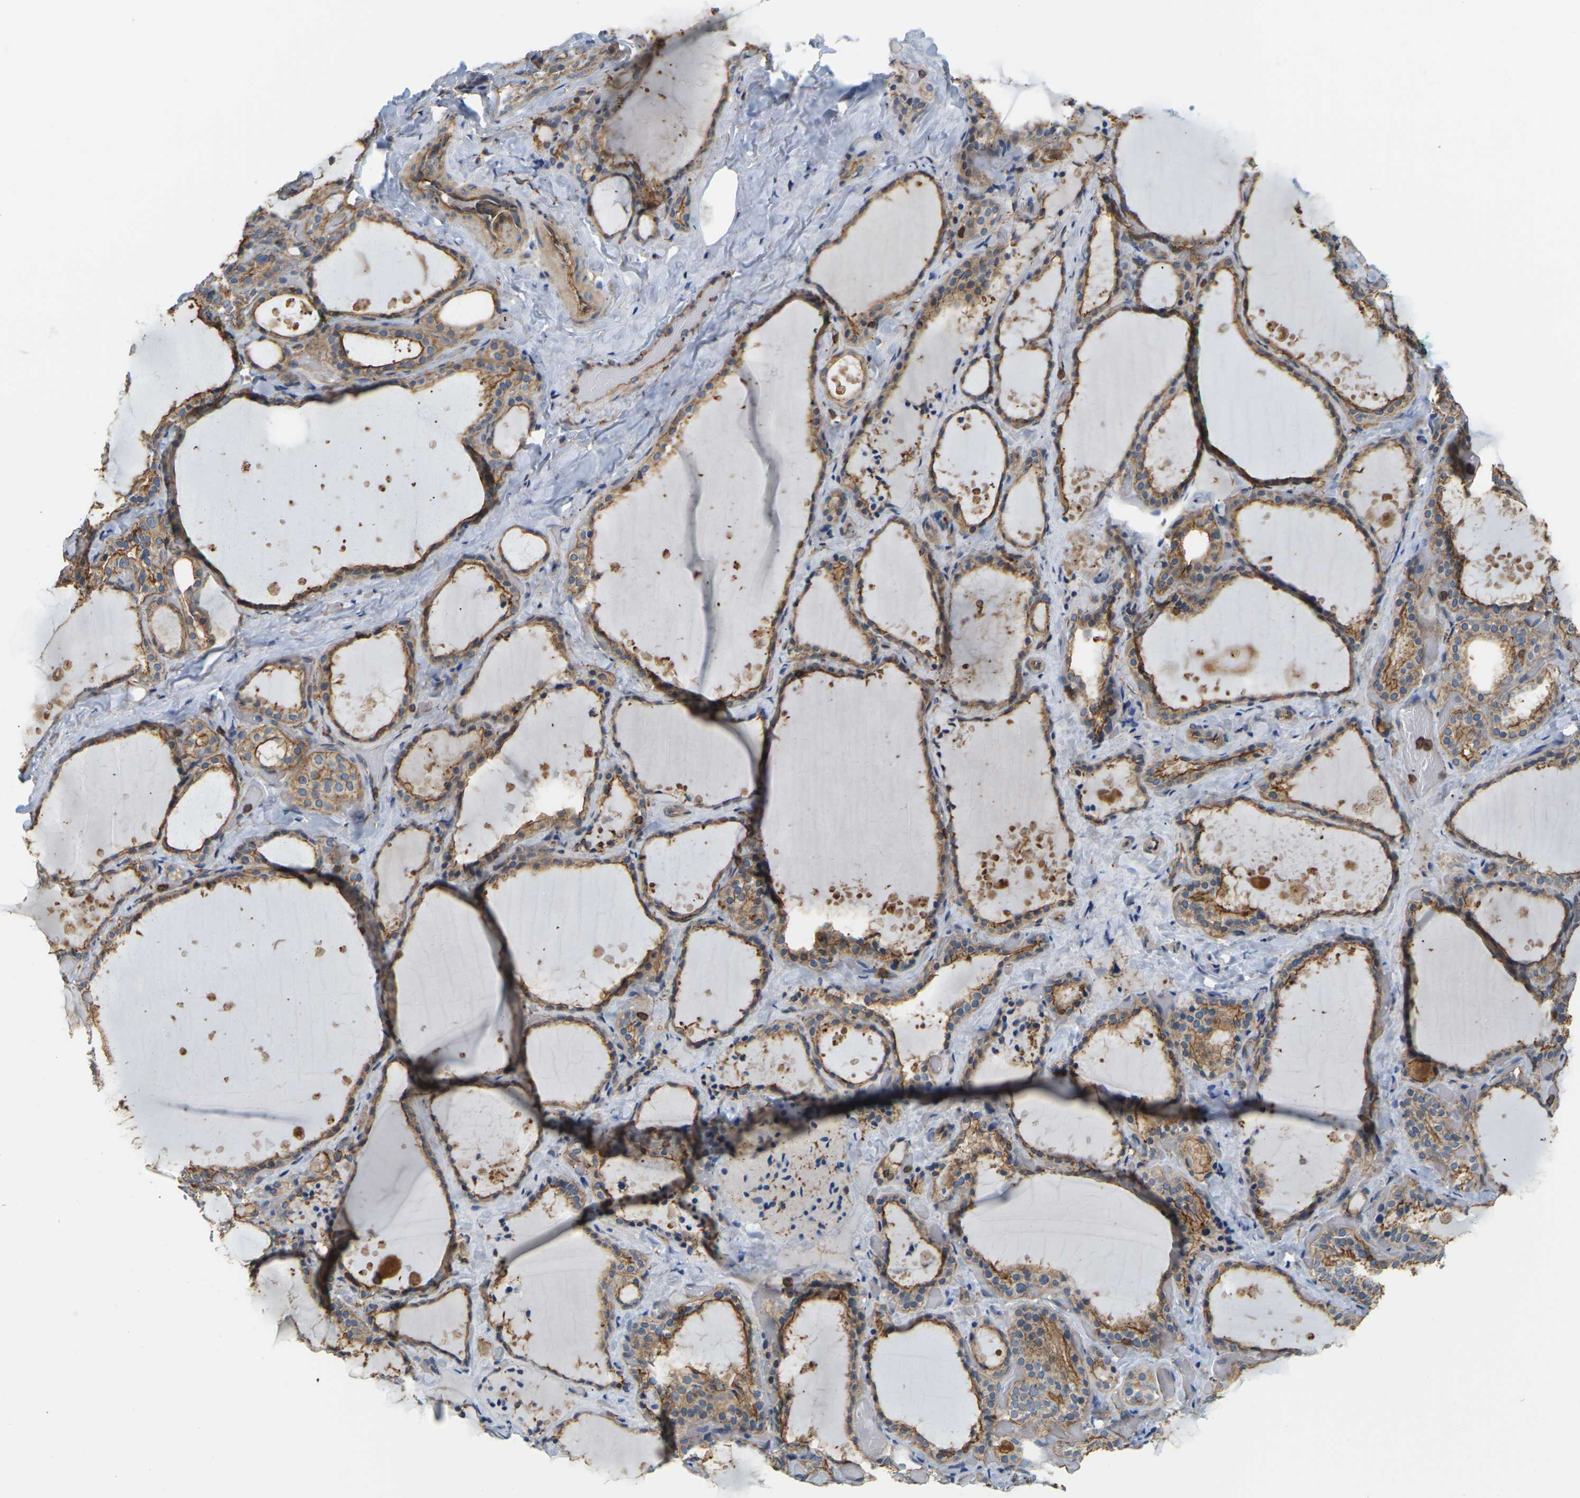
{"staining": {"intensity": "moderate", "quantity": ">75%", "location": "cytoplasmic/membranous"}, "tissue": "thyroid gland", "cell_type": "Glandular cells", "image_type": "normal", "snomed": [{"axis": "morphology", "description": "Normal tissue, NOS"}, {"axis": "topography", "description": "Thyroid gland"}], "caption": "Protein staining demonstrates moderate cytoplasmic/membranous staining in about >75% of glandular cells in normal thyroid gland. (IHC, brightfield microscopy, high magnification).", "gene": "IQGAP1", "patient": {"sex": "female", "age": 44}}